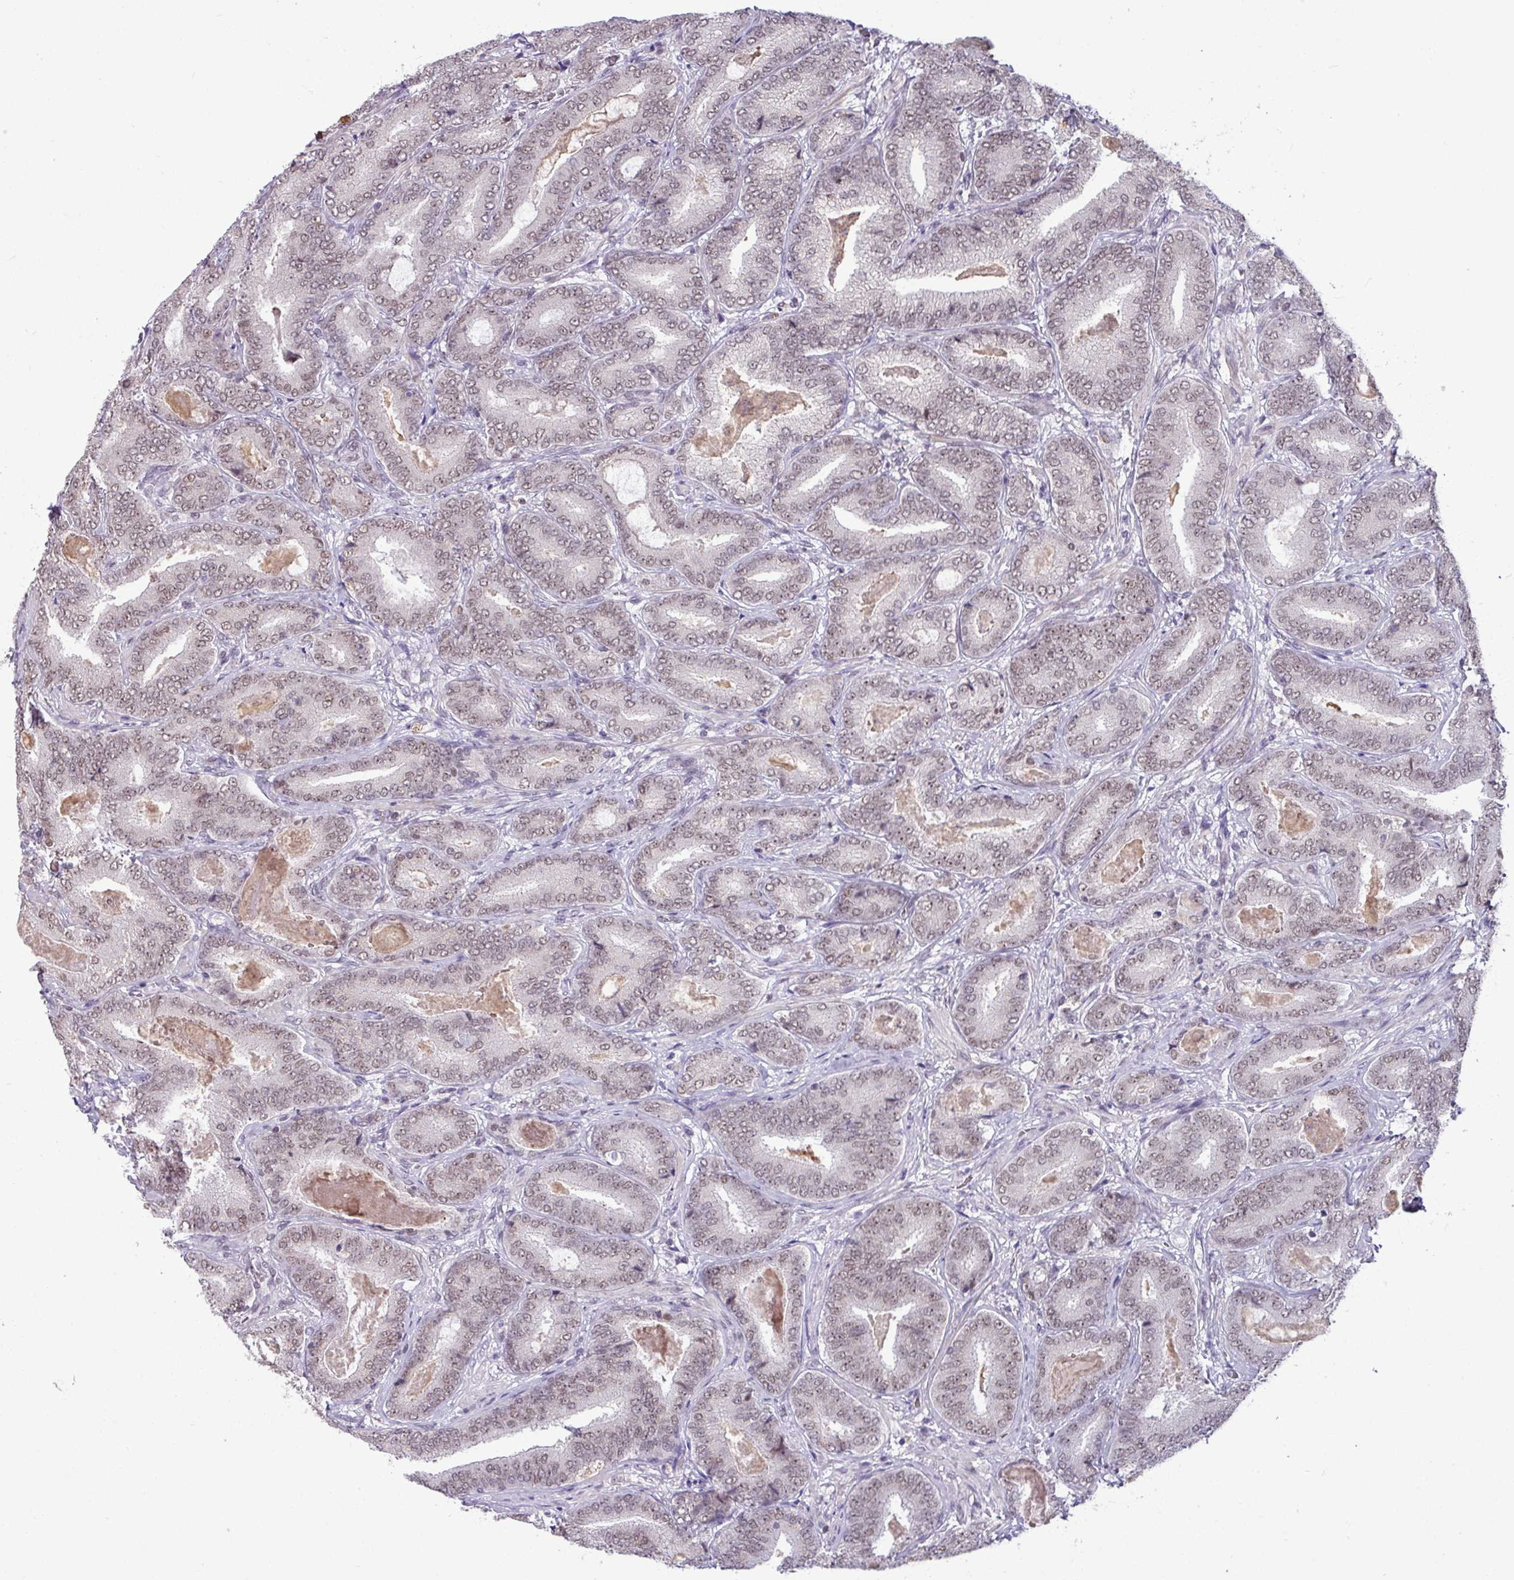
{"staining": {"intensity": "weak", "quantity": "25%-75%", "location": "nuclear"}, "tissue": "prostate cancer", "cell_type": "Tumor cells", "image_type": "cancer", "snomed": [{"axis": "morphology", "description": "Adenocarcinoma, Low grade"}, {"axis": "topography", "description": "Prostate and seminal vesicle, NOS"}], "caption": "Immunohistochemical staining of human prostate cancer displays weak nuclear protein expression in about 25%-75% of tumor cells.", "gene": "TDG", "patient": {"sex": "male", "age": 61}}